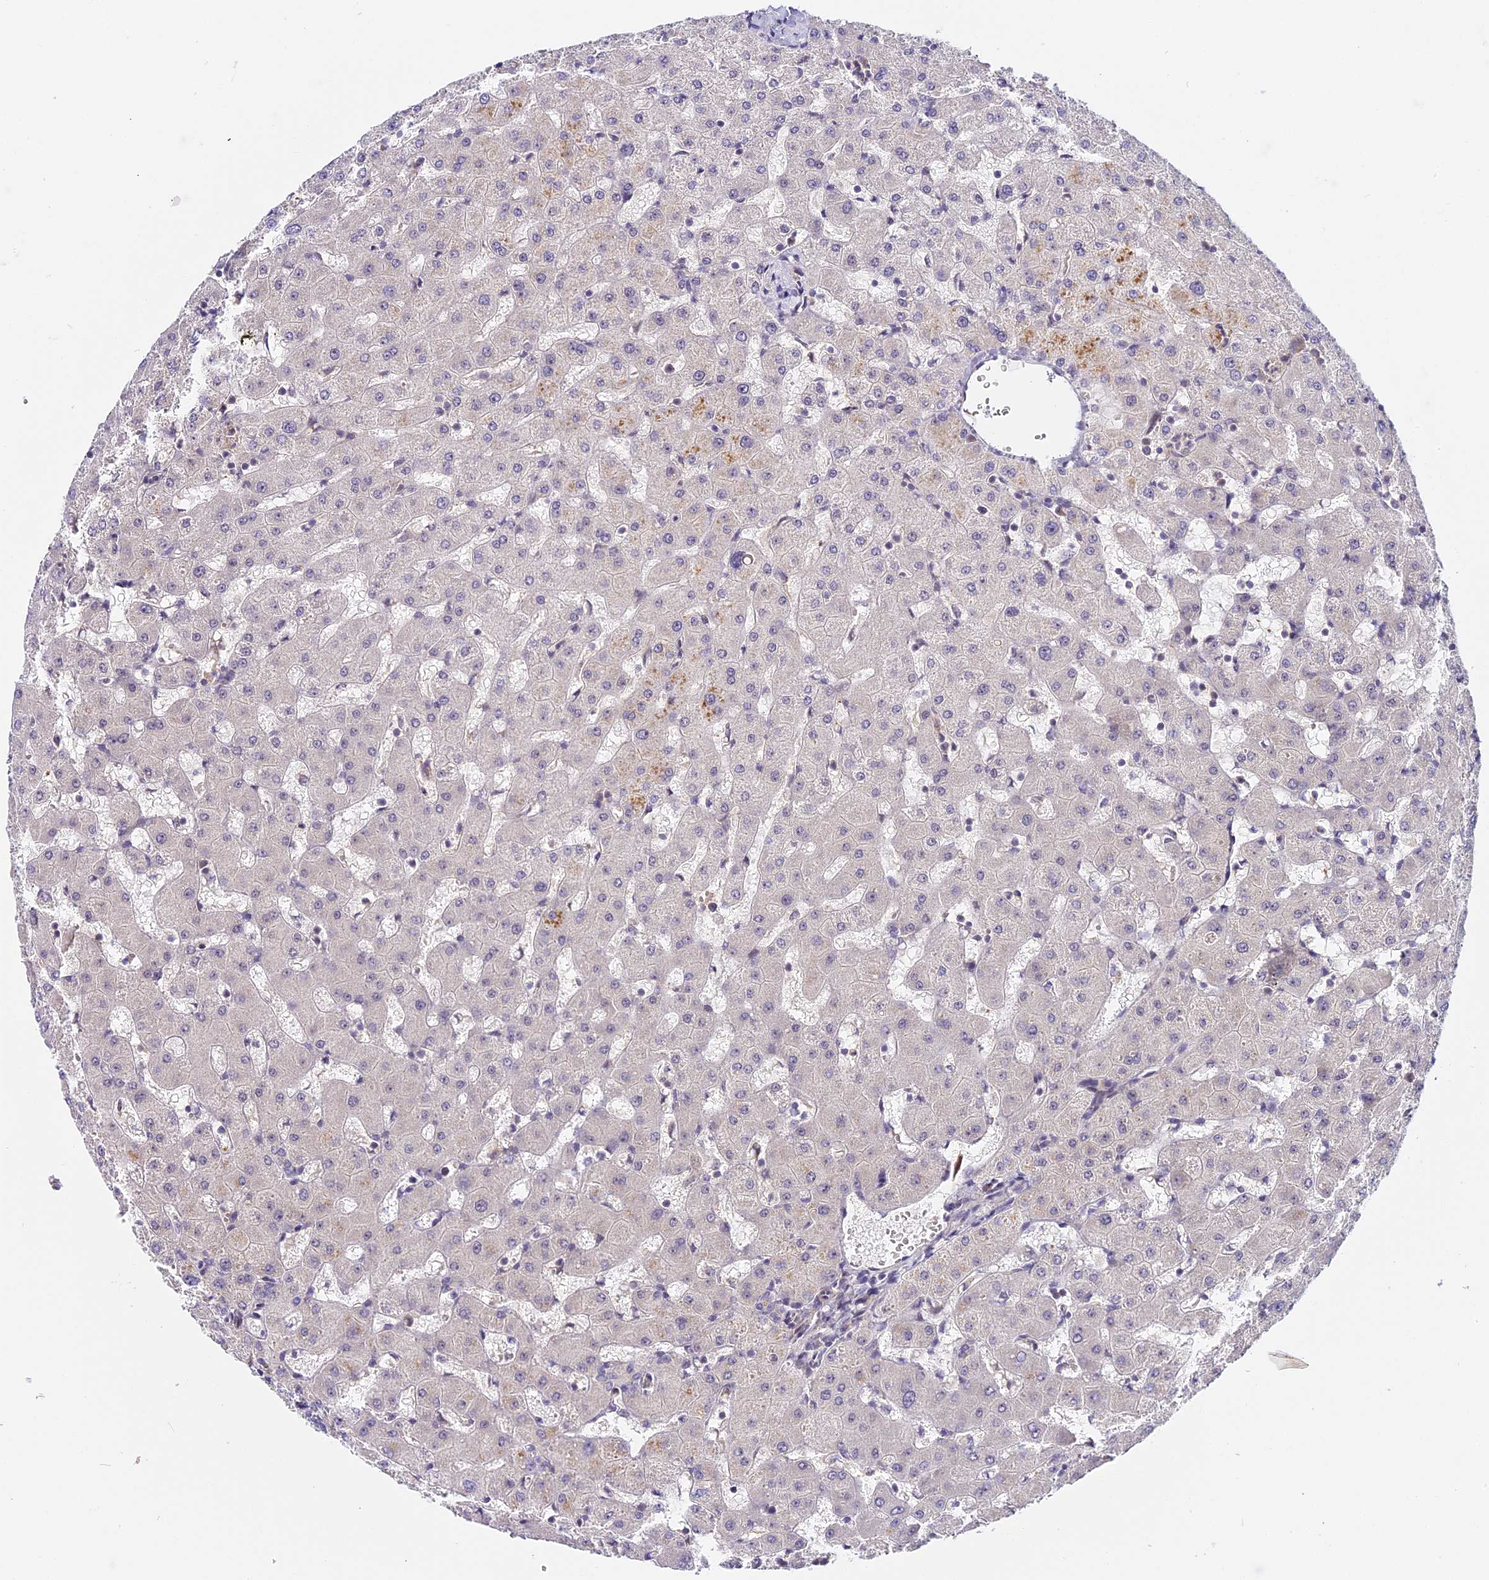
{"staining": {"intensity": "negative", "quantity": "none", "location": "none"}, "tissue": "liver", "cell_type": "Cholangiocytes", "image_type": "normal", "snomed": [{"axis": "morphology", "description": "Normal tissue, NOS"}, {"axis": "topography", "description": "Liver"}], "caption": "A high-resolution histopathology image shows IHC staining of unremarkable liver, which displays no significant positivity in cholangiocytes. (Stains: DAB immunohistochemistry (IHC) with hematoxylin counter stain, Microscopy: brightfield microscopy at high magnification).", "gene": "IMPACT", "patient": {"sex": "female", "age": 63}}